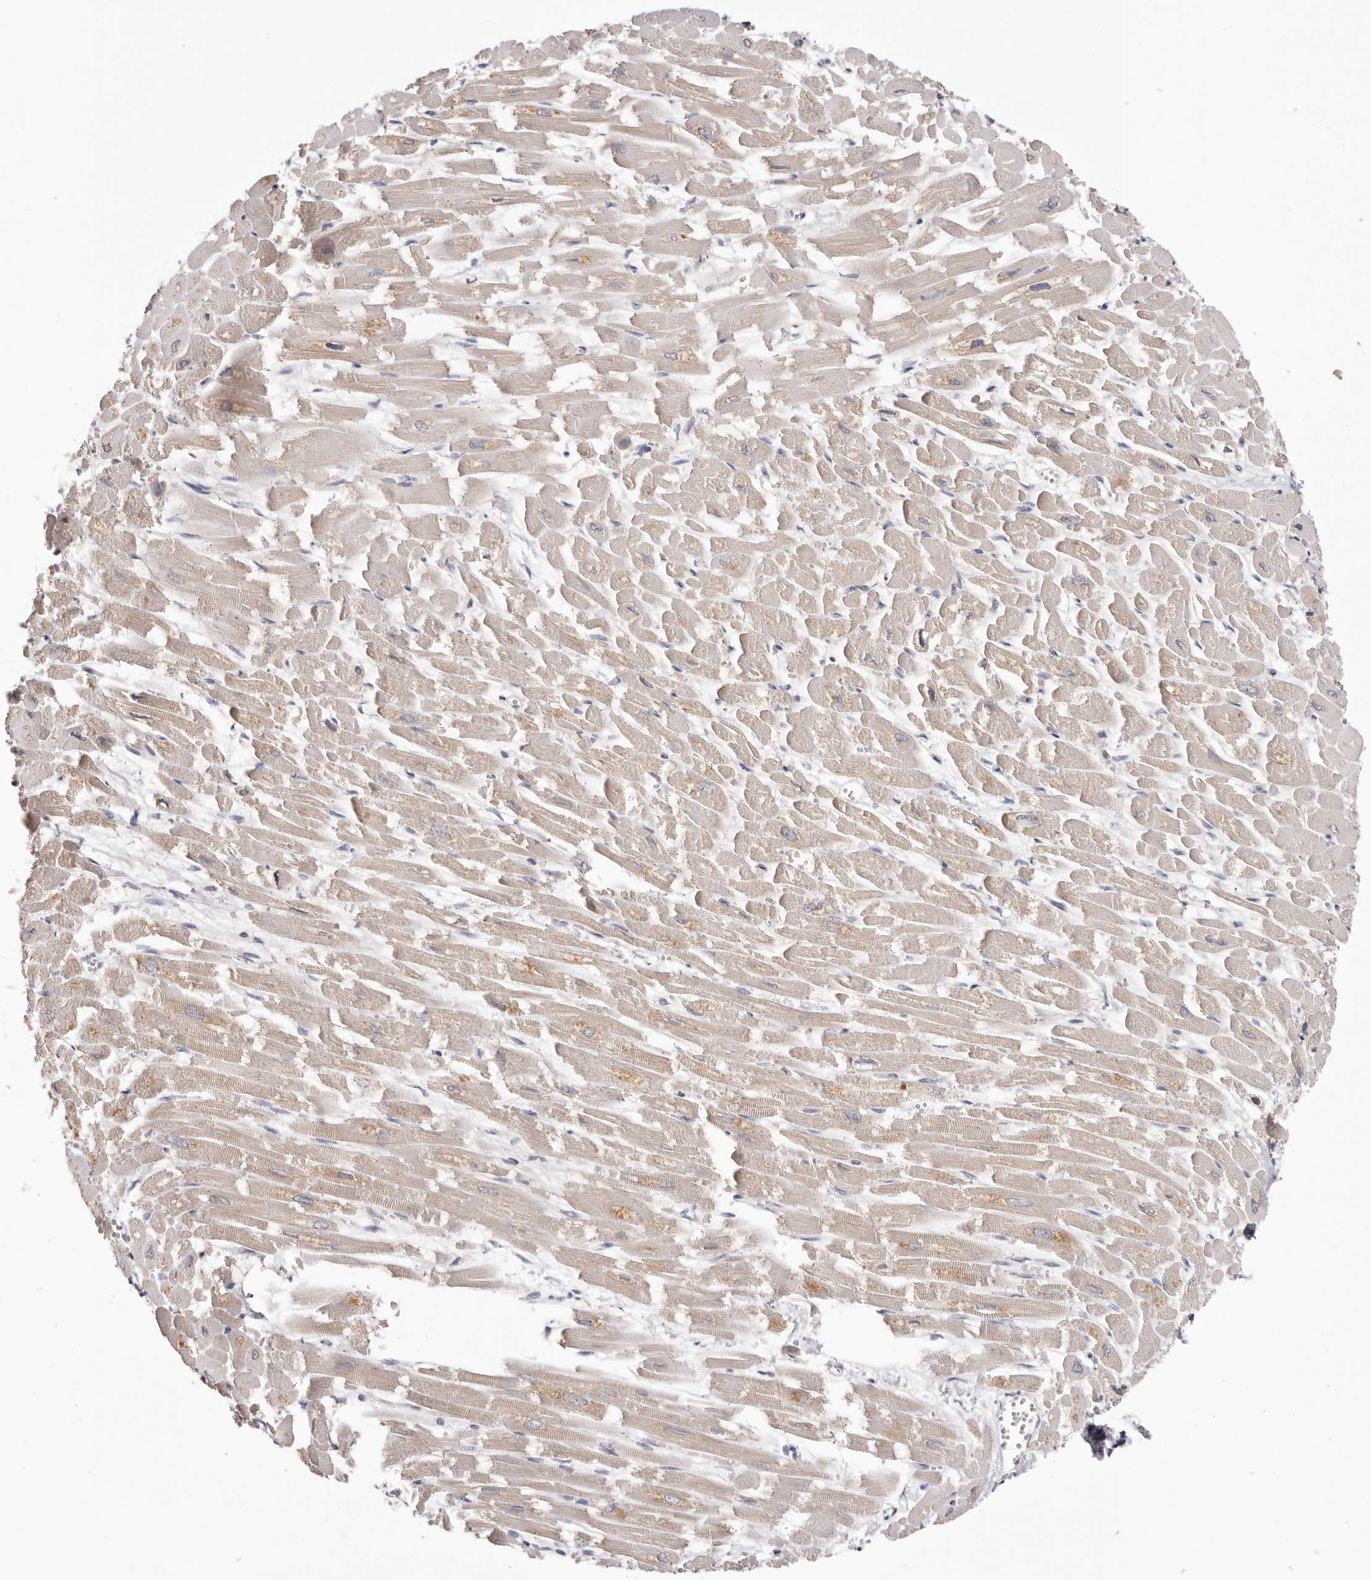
{"staining": {"intensity": "weak", "quantity": "25%-75%", "location": "cytoplasmic/membranous"}, "tissue": "heart muscle", "cell_type": "Cardiomyocytes", "image_type": "normal", "snomed": [{"axis": "morphology", "description": "Normal tissue, NOS"}, {"axis": "topography", "description": "Heart"}], "caption": "The histopathology image displays a brown stain indicating the presence of a protein in the cytoplasmic/membranous of cardiomyocytes in heart muscle.", "gene": "LMLN", "patient": {"sex": "male", "age": 54}}